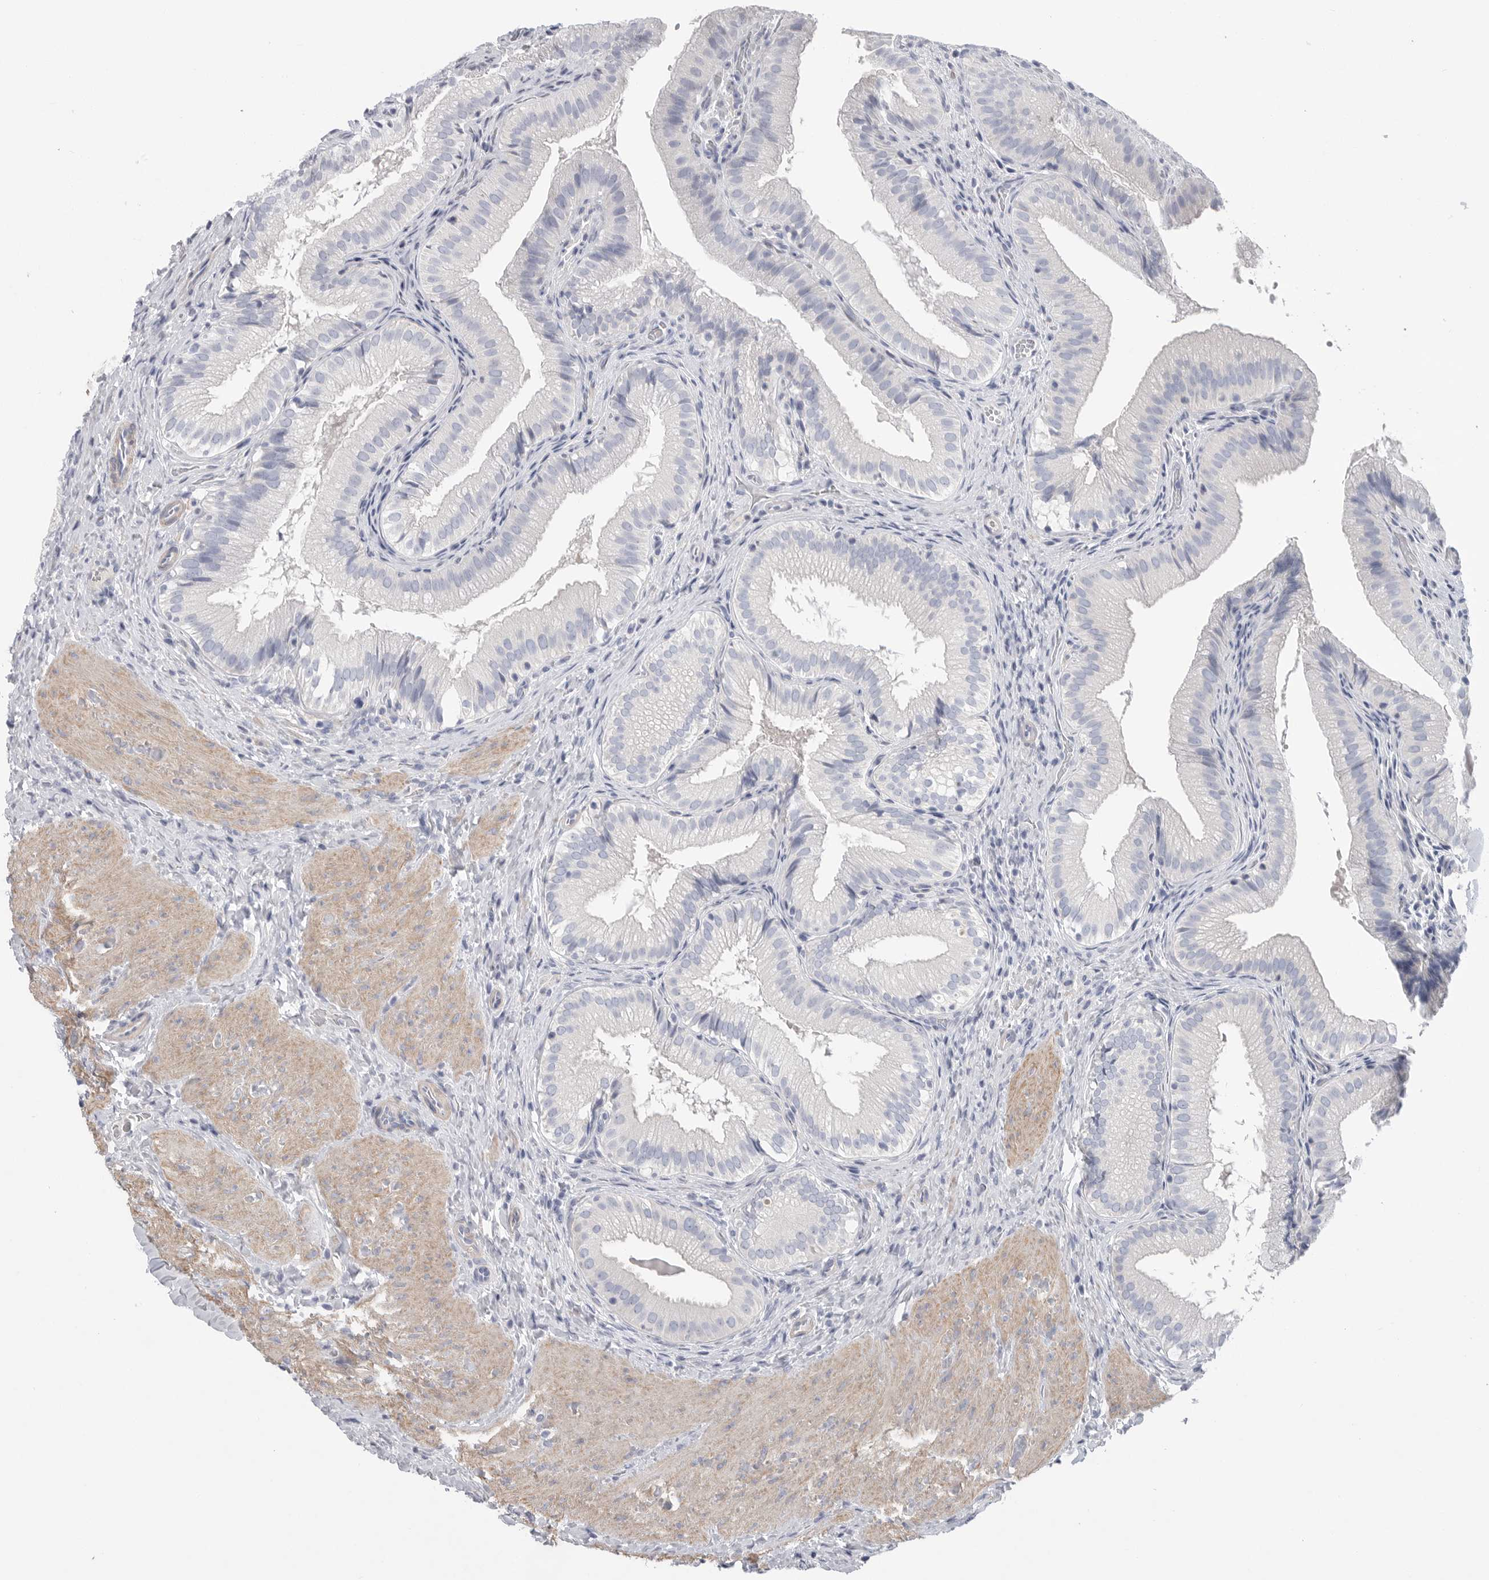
{"staining": {"intensity": "moderate", "quantity": "<25%", "location": "cytoplasmic/membranous"}, "tissue": "gallbladder", "cell_type": "Glandular cells", "image_type": "normal", "snomed": [{"axis": "morphology", "description": "Normal tissue, NOS"}, {"axis": "topography", "description": "Gallbladder"}], "caption": "A high-resolution image shows IHC staining of normal gallbladder, which reveals moderate cytoplasmic/membranous positivity in approximately <25% of glandular cells.", "gene": "CAMK2B", "patient": {"sex": "female", "age": 30}}